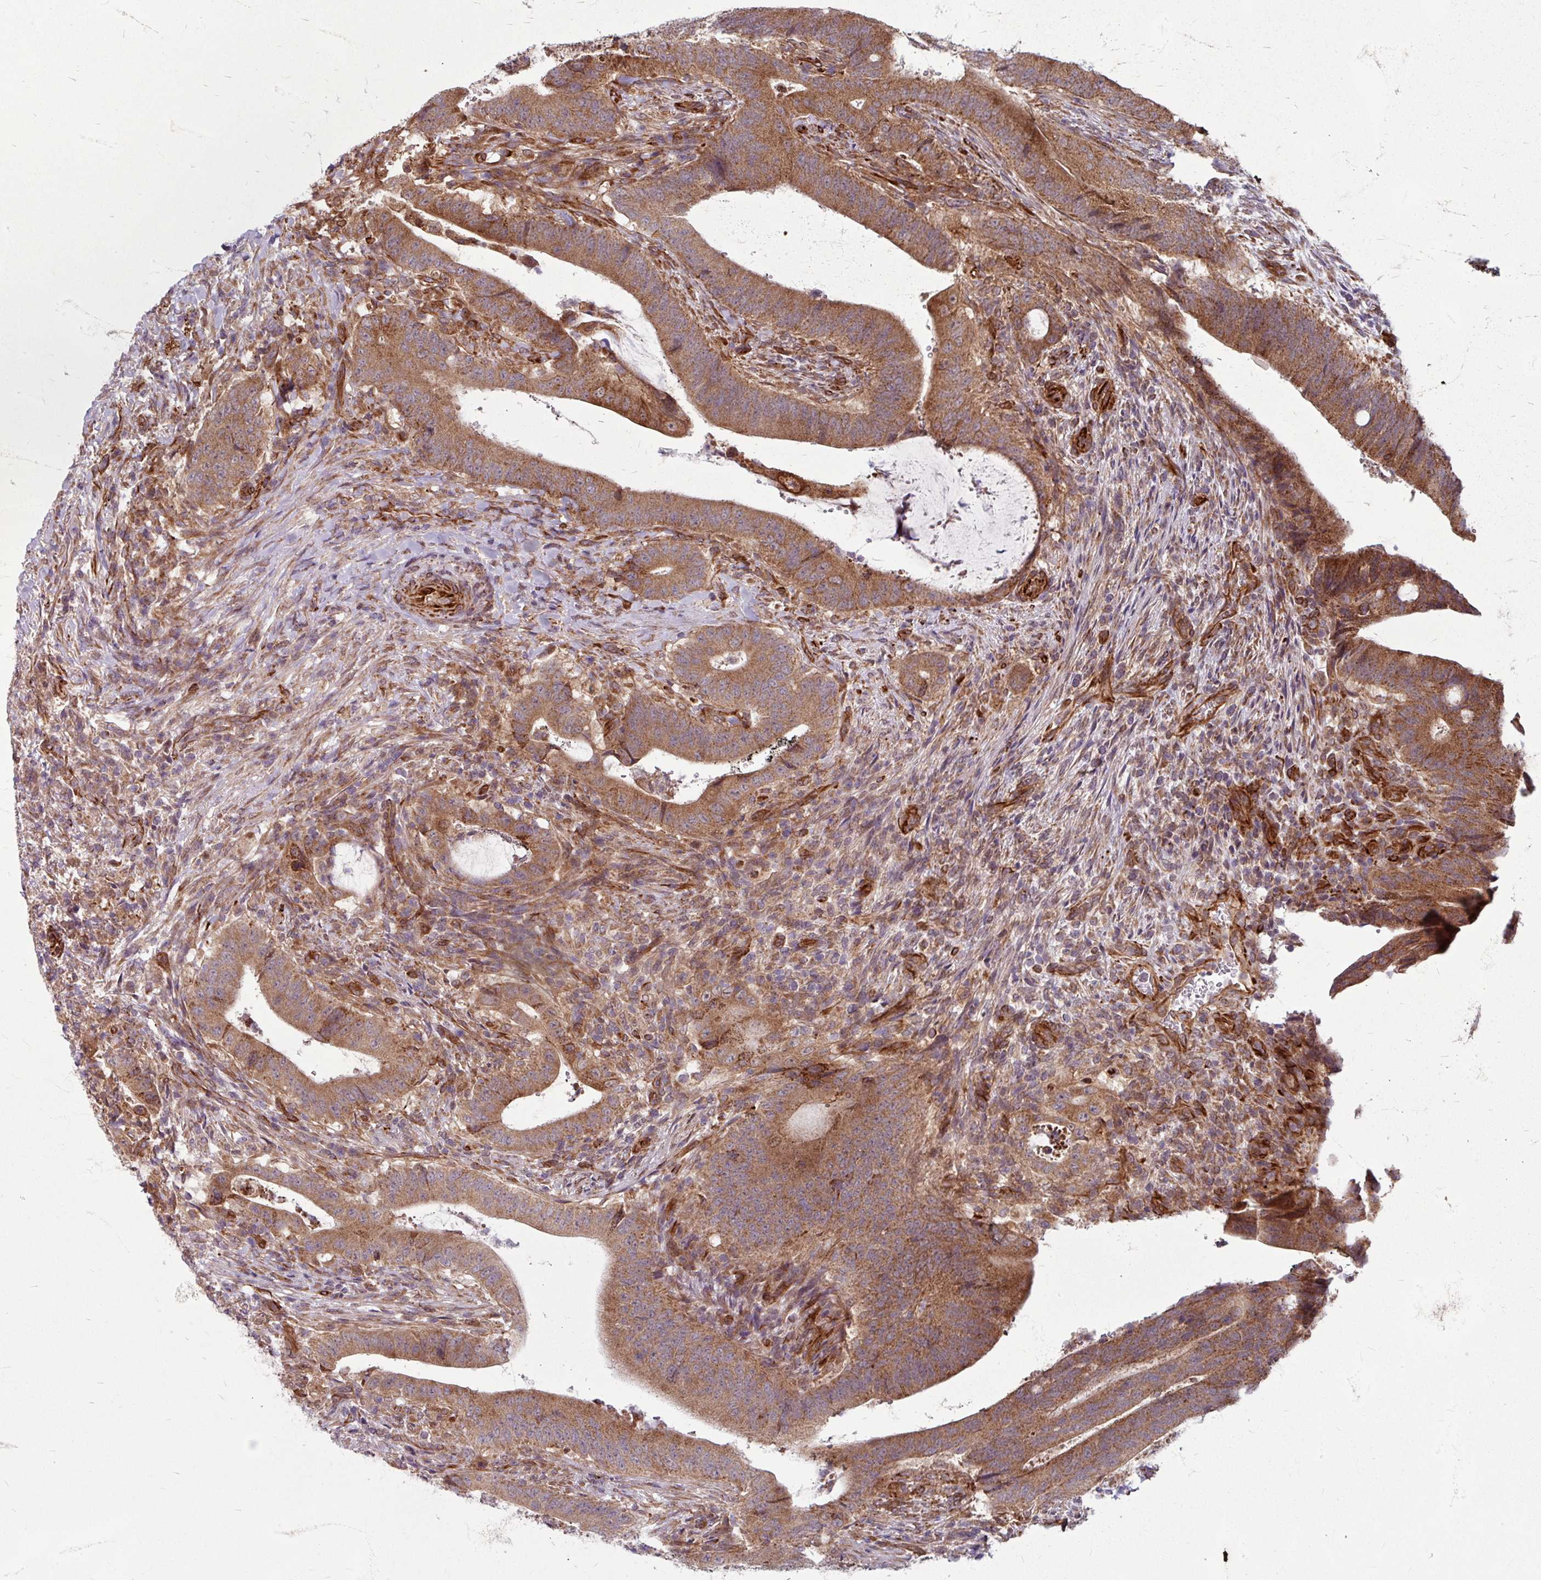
{"staining": {"intensity": "moderate", "quantity": ">75%", "location": "cytoplasmic/membranous"}, "tissue": "colorectal cancer", "cell_type": "Tumor cells", "image_type": "cancer", "snomed": [{"axis": "morphology", "description": "Adenocarcinoma, NOS"}, {"axis": "topography", "description": "Colon"}], "caption": "A photomicrograph showing moderate cytoplasmic/membranous positivity in approximately >75% of tumor cells in colorectal cancer, as visualized by brown immunohistochemical staining.", "gene": "DAAM2", "patient": {"sex": "female", "age": 43}}